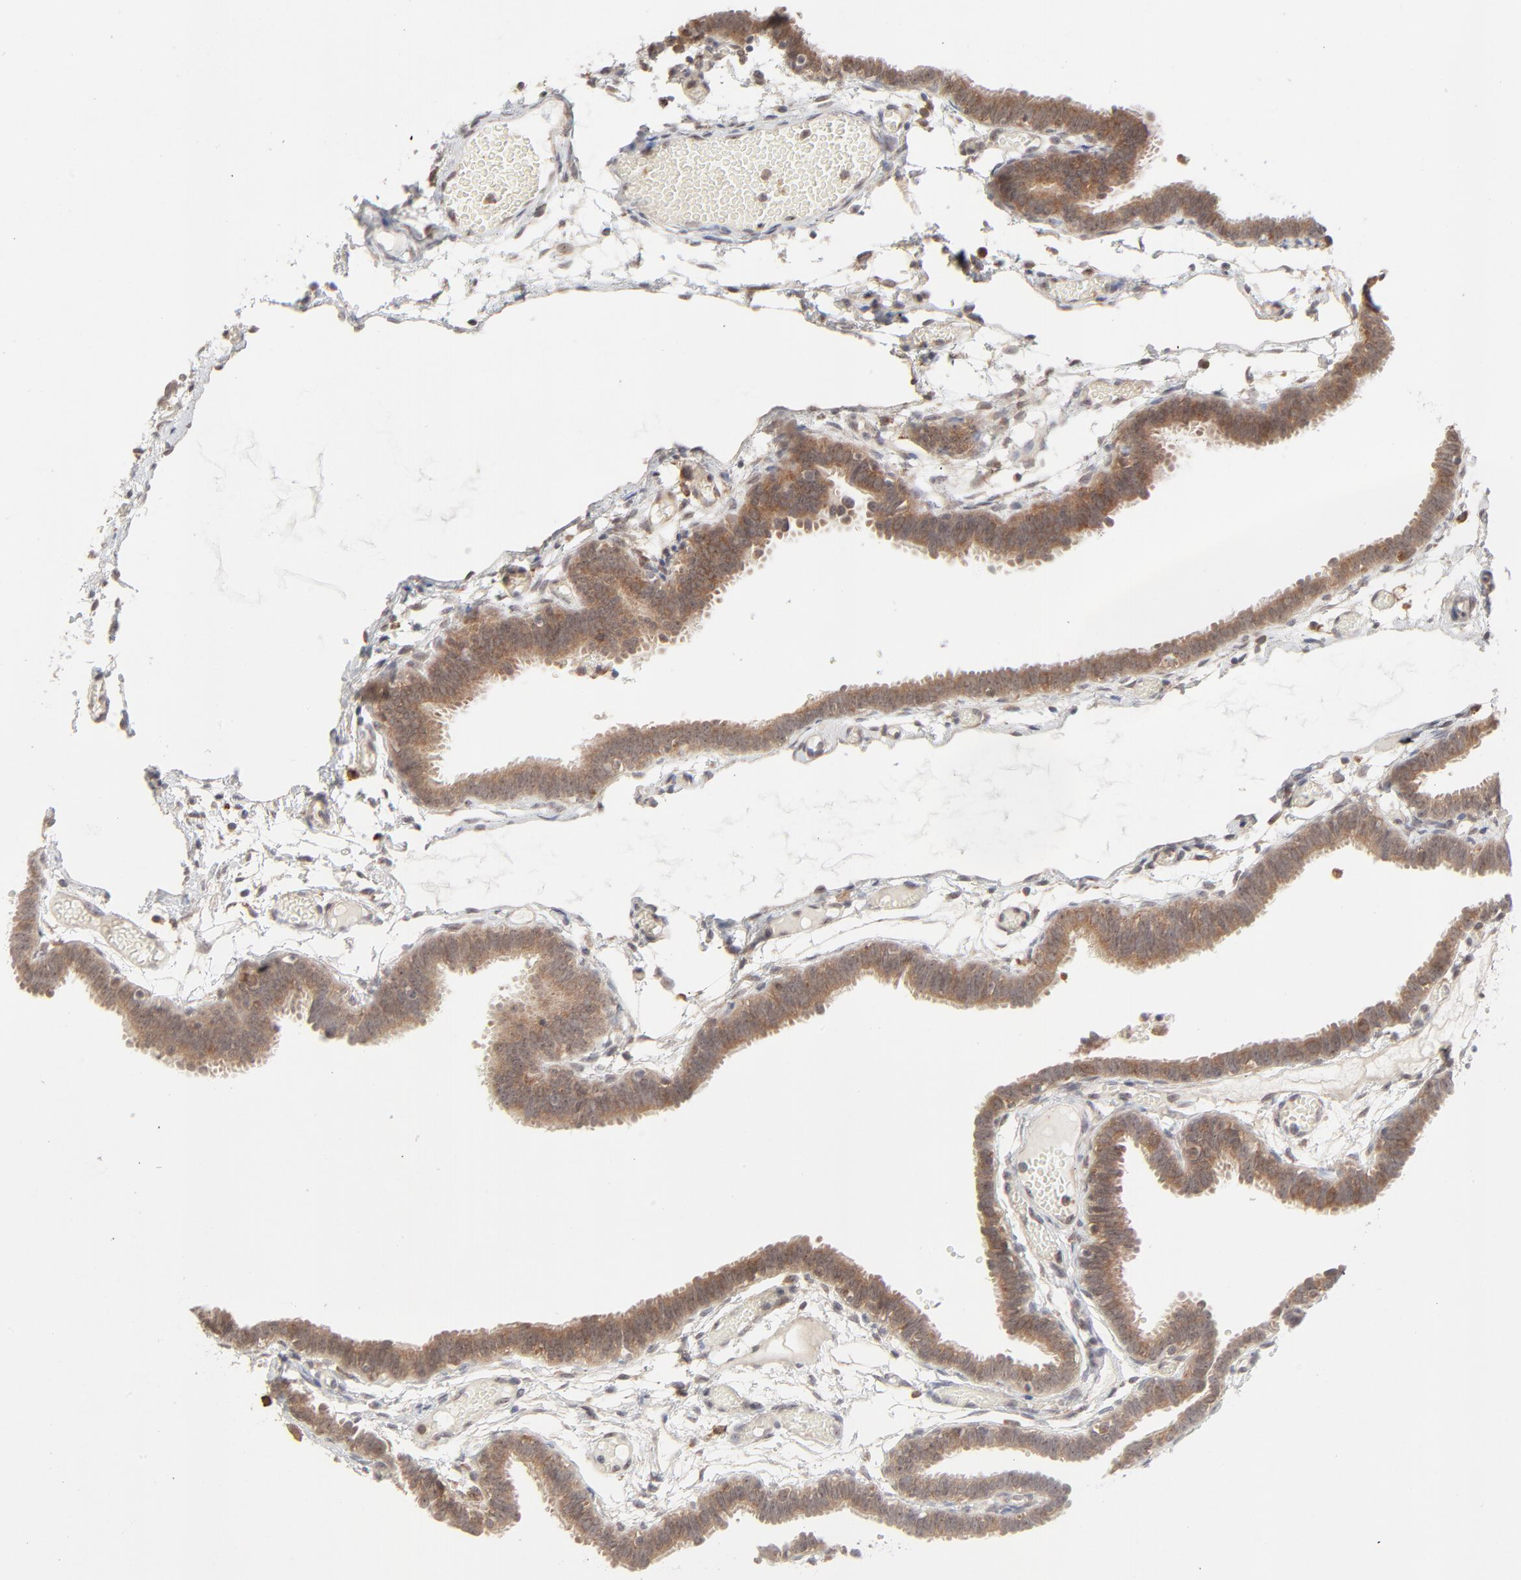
{"staining": {"intensity": "moderate", "quantity": ">75%", "location": "cytoplasmic/membranous"}, "tissue": "fallopian tube", "cell_type": "Glandular cells", "image_type": "normal", "snomed": [{"axis": "morphology", "description": "Normal tissue, NOS"}, {"axis": "topography", "description": "Fallopian tube"}], "caption": "Moderate cytoplasmic/membranous protein positivity is identified in approximately >75% of glandular cells in fallopian tube. (IHC, brightfield microscopy, high magnification).", "gene": "RAB5C", "patient": {"sex": "female", "age": 29}}